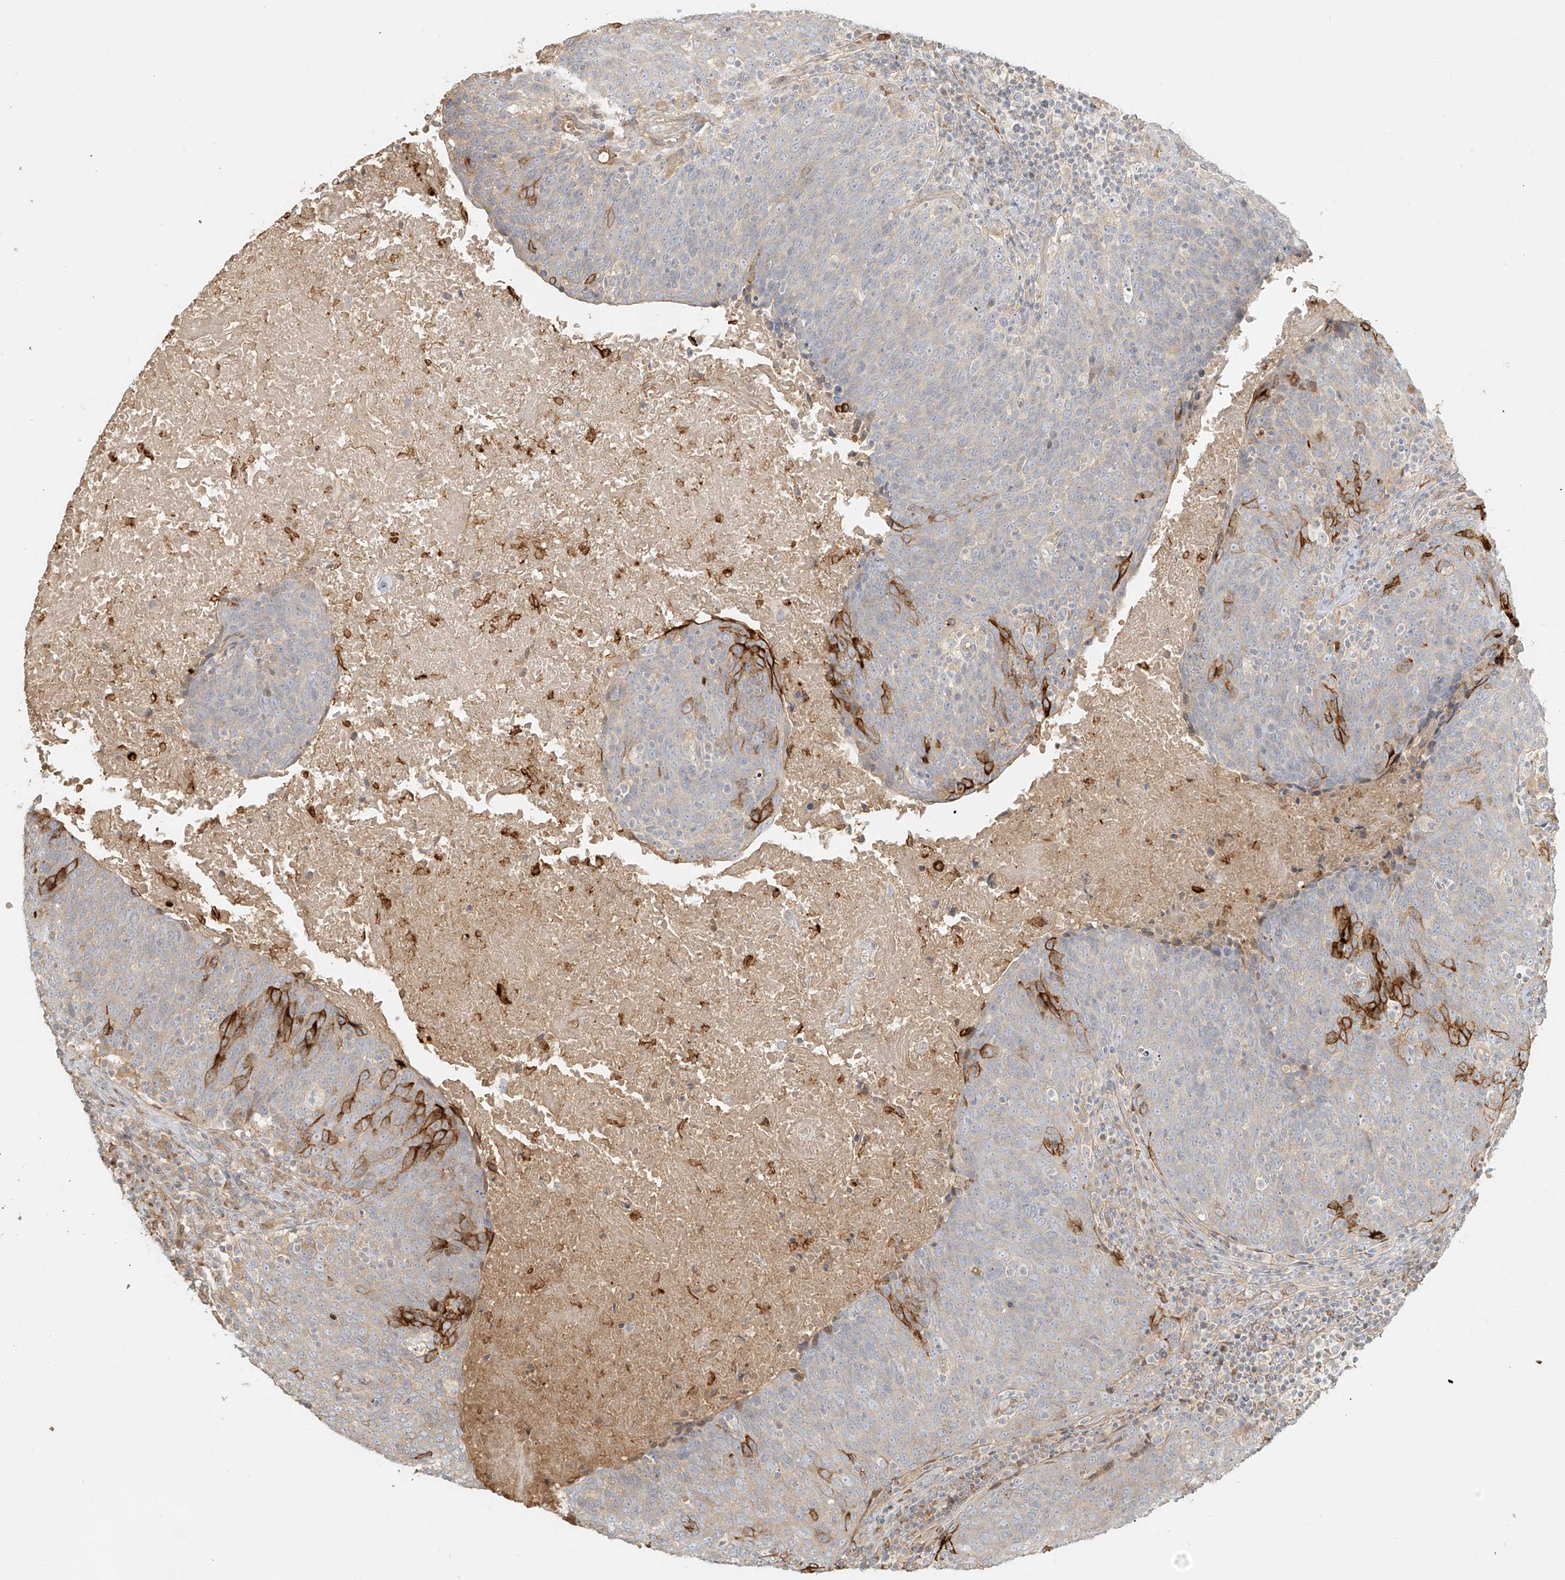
{"staining": {"intensity": "strong", "quantity": "<25%", "location": "cytoplasmic/membranous"}, "tissue": "head and neck cancer", "cell_type": "Tumor cells", "image_type": "cancer", "snomed": [{"axis": "morphology", "description": "Squamous cell carcinoma, NOS"}, {"axis": "morphology", "description": "Squamous cell carcinoma, metastatic, NOS"}, {"axis": "topography", "description": "Lymph node"}, {"axis": "topography", "description": "Head-Neck"}], "caption": "Protein expression analysis of human head and neck cancer reveals strong cytoplasmic/membranous positivity in about <25% of tumor cells. The staining is performed using DAB brown chromogen to label protein expression. The nuclei are counter-stained blue using hematoxylin.", "gene": "UPK1B", "patient": {"sex": "male", "age": 62}}